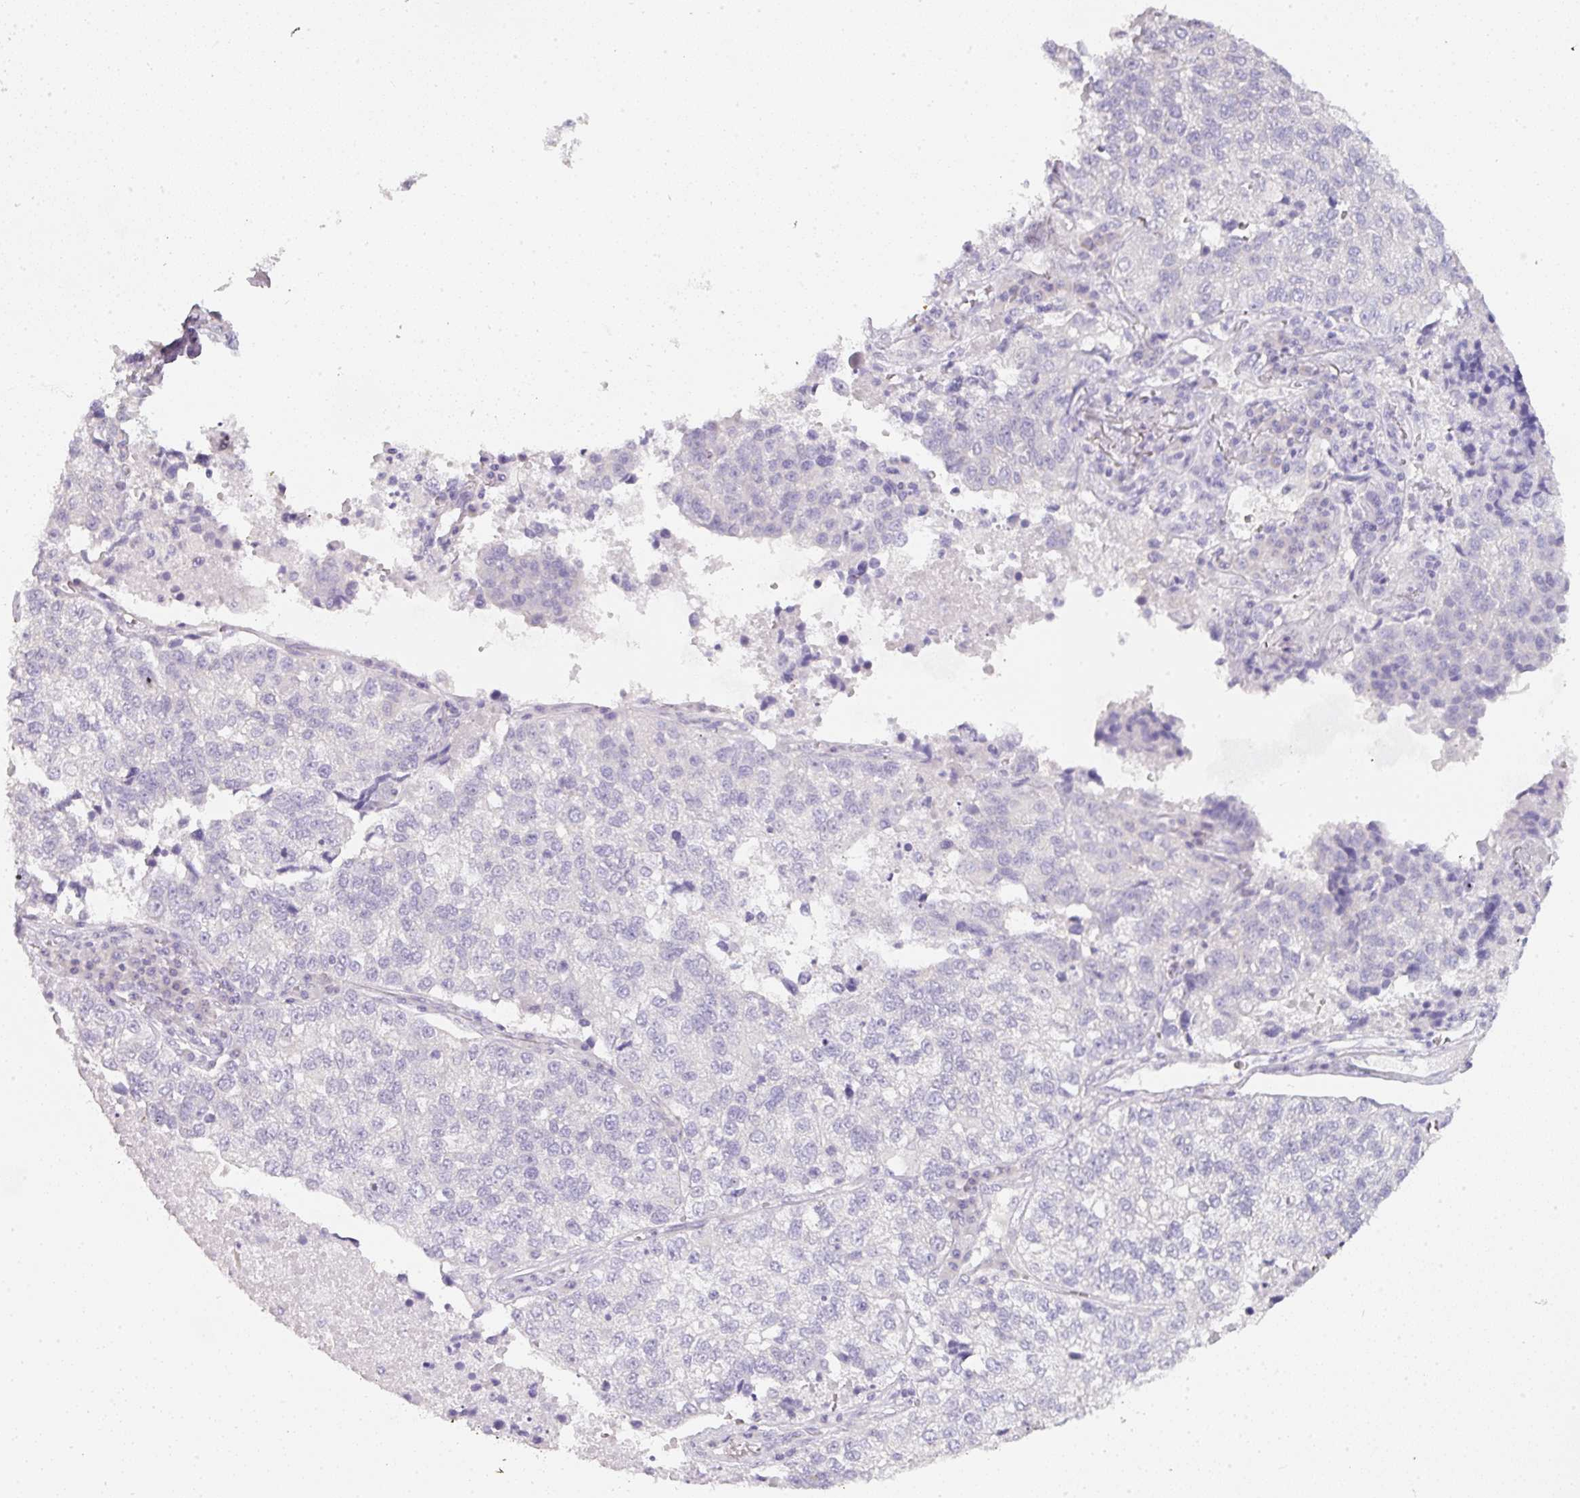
{"staining": {"intensity": "negative", "quantity": "none", "location": "none"}, "tissue": "lung cancer", "cell_type": "Tumor cells", "image_type": "cancer", "snomed": [{"axis": "morphology", "description": "Adenocarcinoma, NOS"}, {"axis": "topography", "description": "Lung"}], "caption": "This is an IHC micrograph of human adenocarcinoma (lung). There is no staining in tumor cells.", "gene": "SLC2A2", "patient": {"sex": "male", "age": 49}}